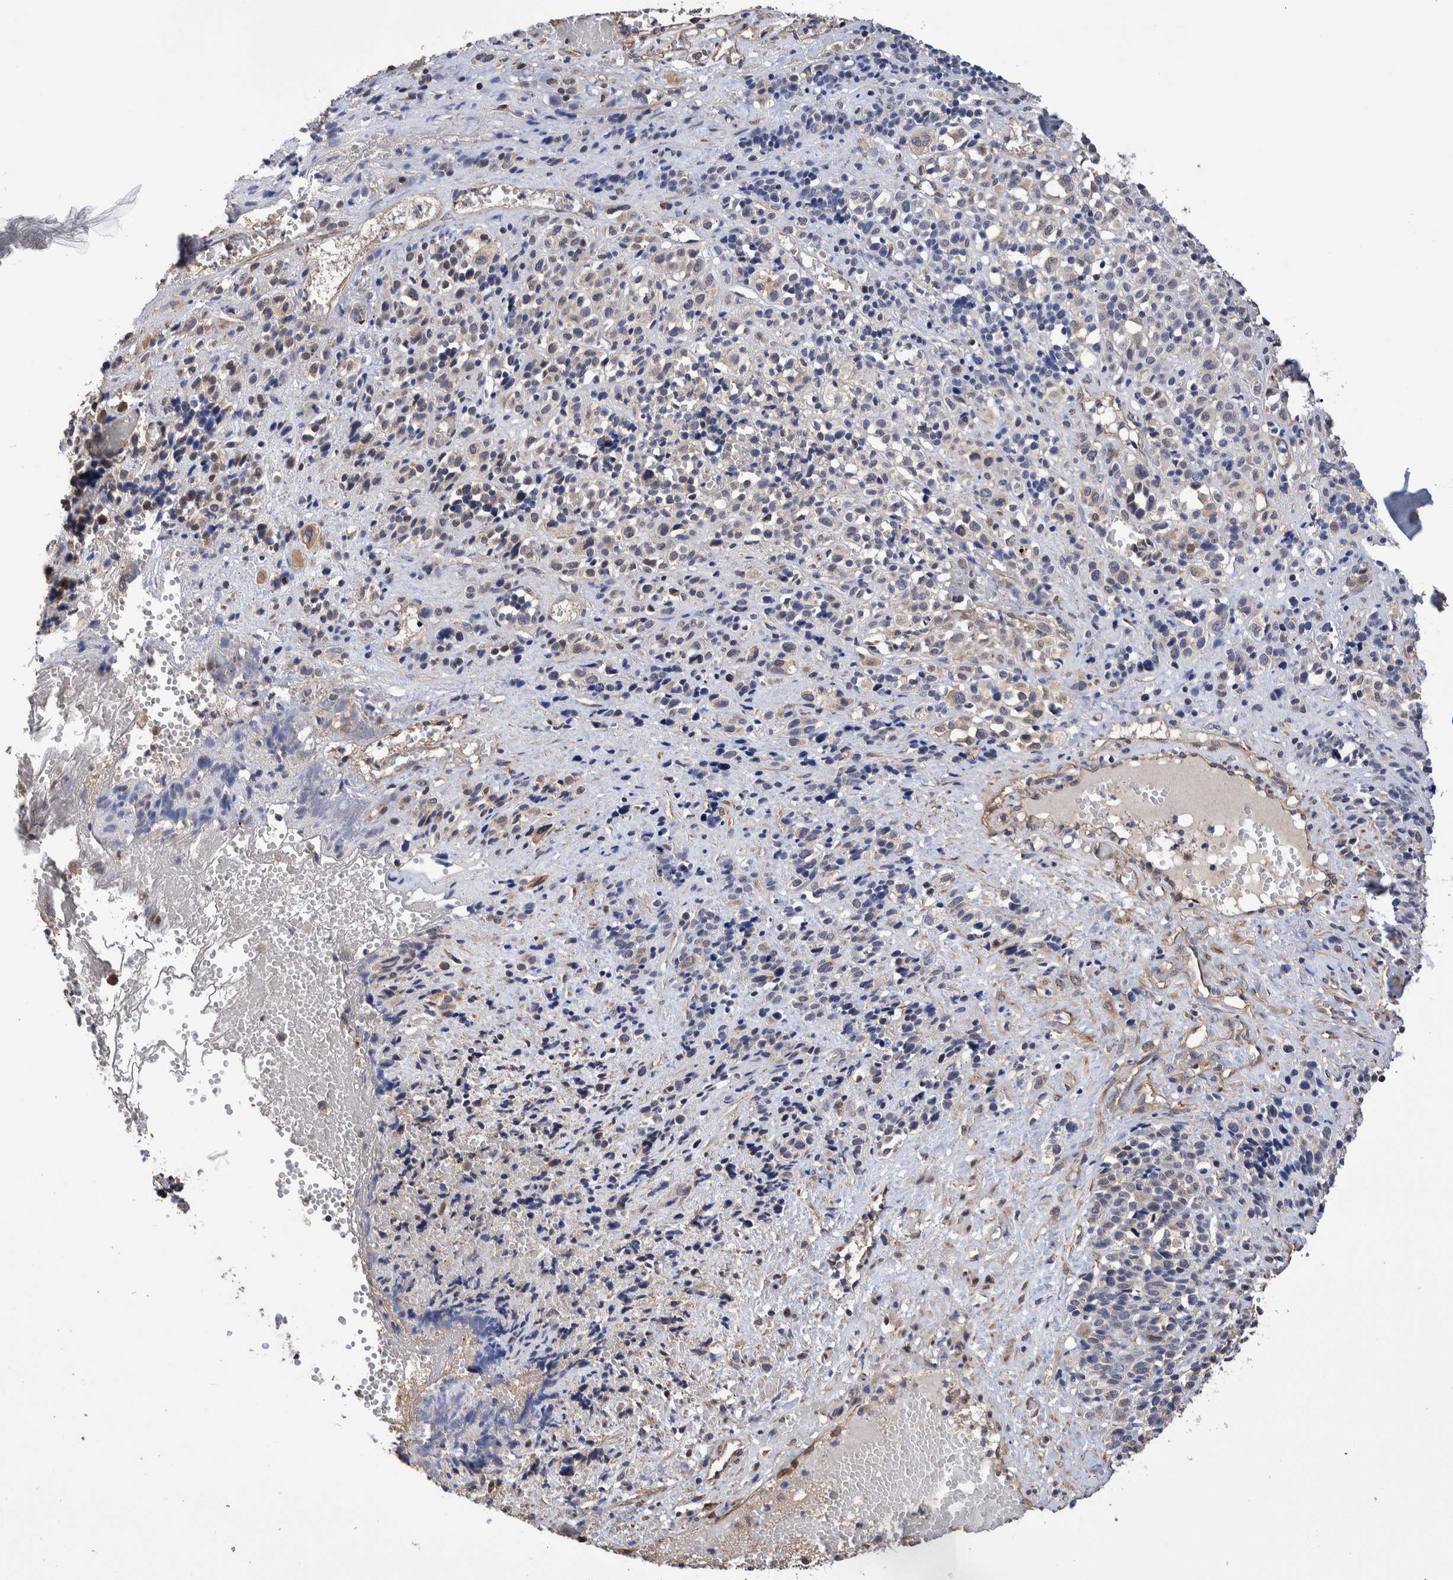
{"staining": {"intensity": "negative", "quantity": "none", "location": "none"}, "tissue": "melanoma", "cell_type": "Tumor cells", "image_type": "cancer", "snomed": [{"axis": "morphology", "description": "Malignant melanoma, Metastatic site"}, {"axis": "topography", "description": "Skin"}], "caption": "This is a image of immunohistochemistry staining of melanoma, which shows no positivity in tumor cells.", "gene": "SLC45A4", "patient": {"sex": "female", "age": 74}}